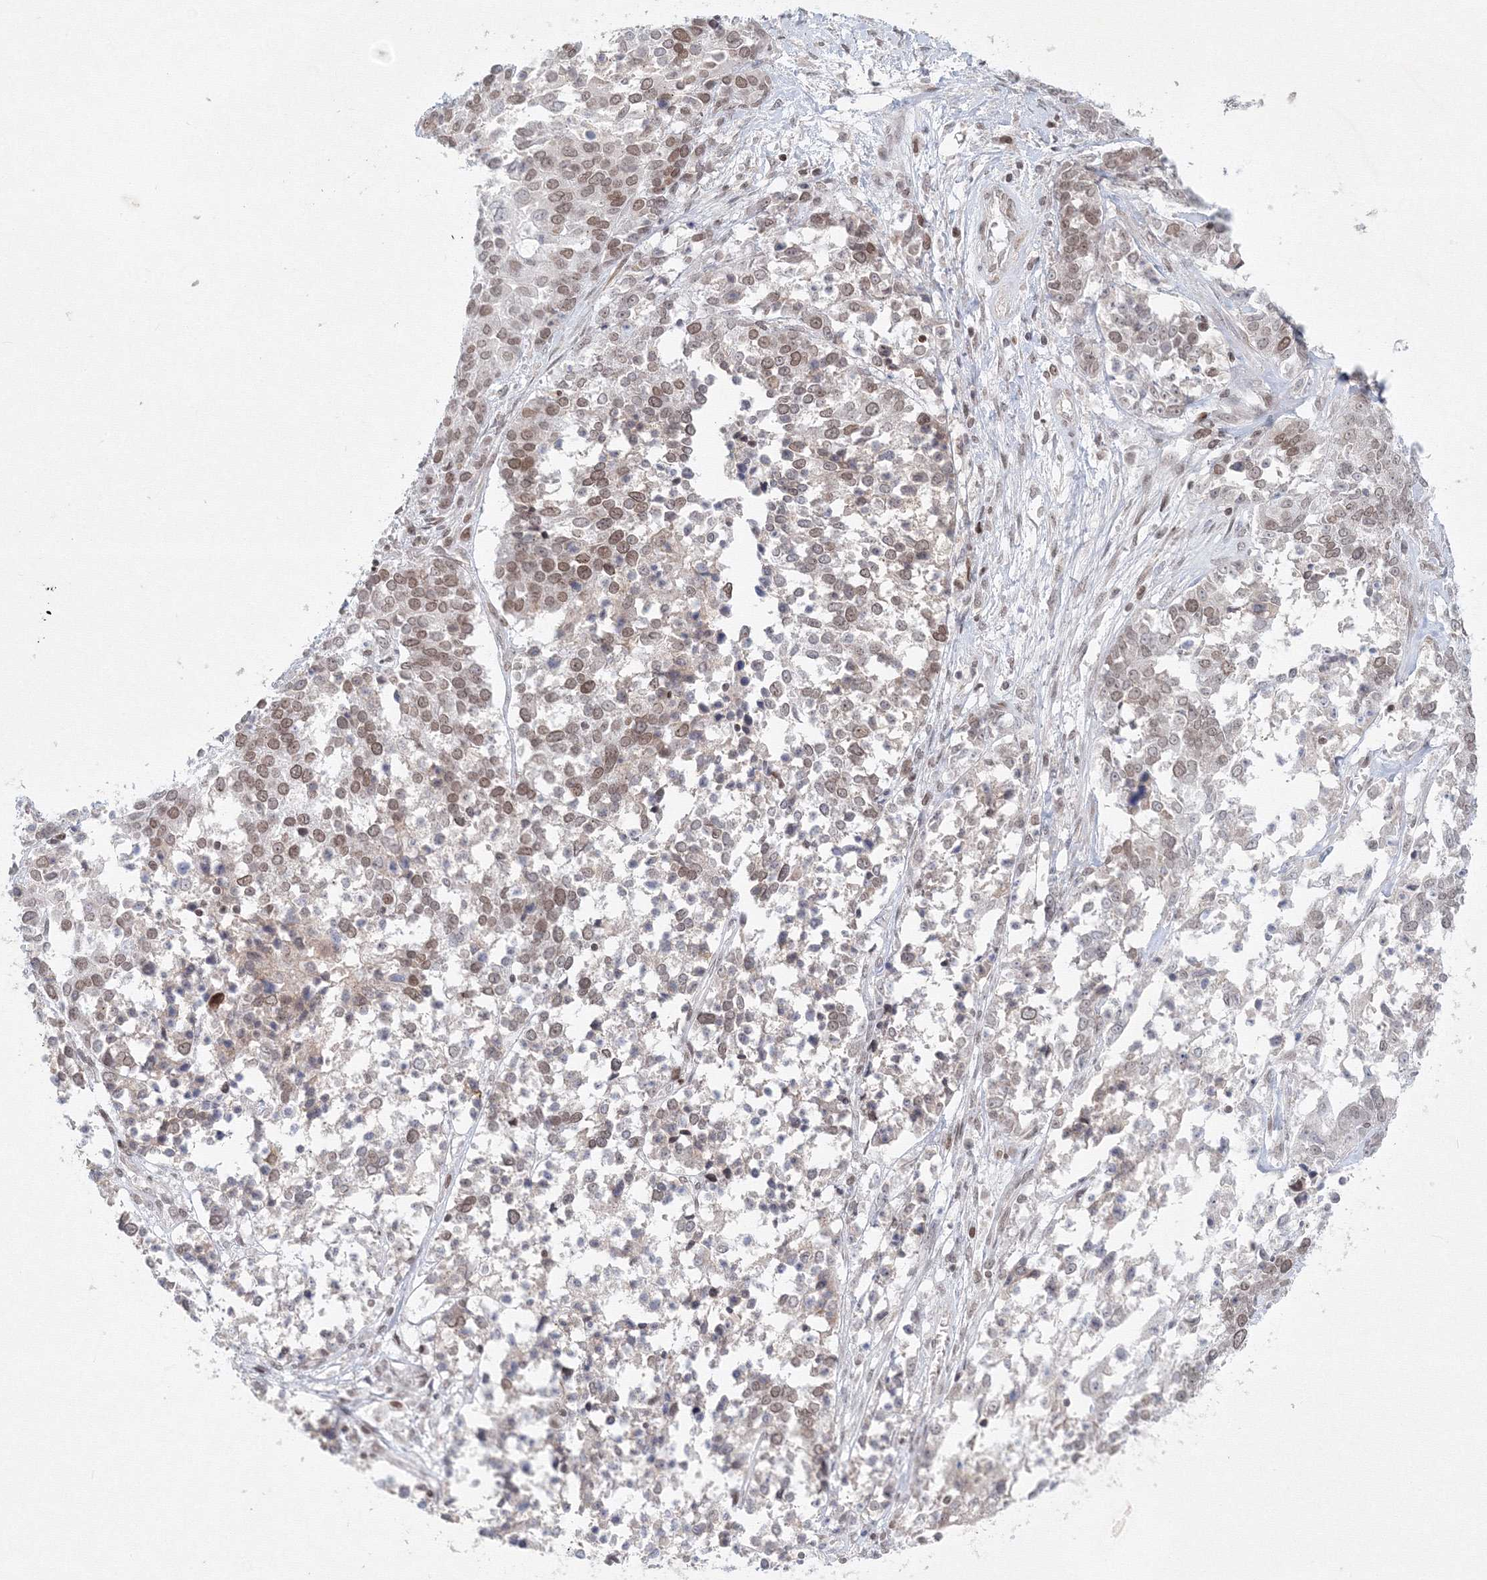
{"staining": {"intensity": "moderate", "quantity": "25%-75%", "location": "nuclear"}, "tissue": "ovarian cancer", "cell_type": "Tumor cells", "image_type": "cancer", "snomed": [{"axis": "morphology", "description": "Cystadenocarcinoma, serous, NOS"}, {"axis": "topography", "description": "Ovary"}], "caption": "IHC micrograph of serous cystadenocarcinoma (ovarian) stained for a protein (brown), which exhibits medium levels of moderate nuclear staining in approximately 25%-75% of tumor cells.", "gene": "KIF4A", "patient": {"sex": "female", "age": 44}}